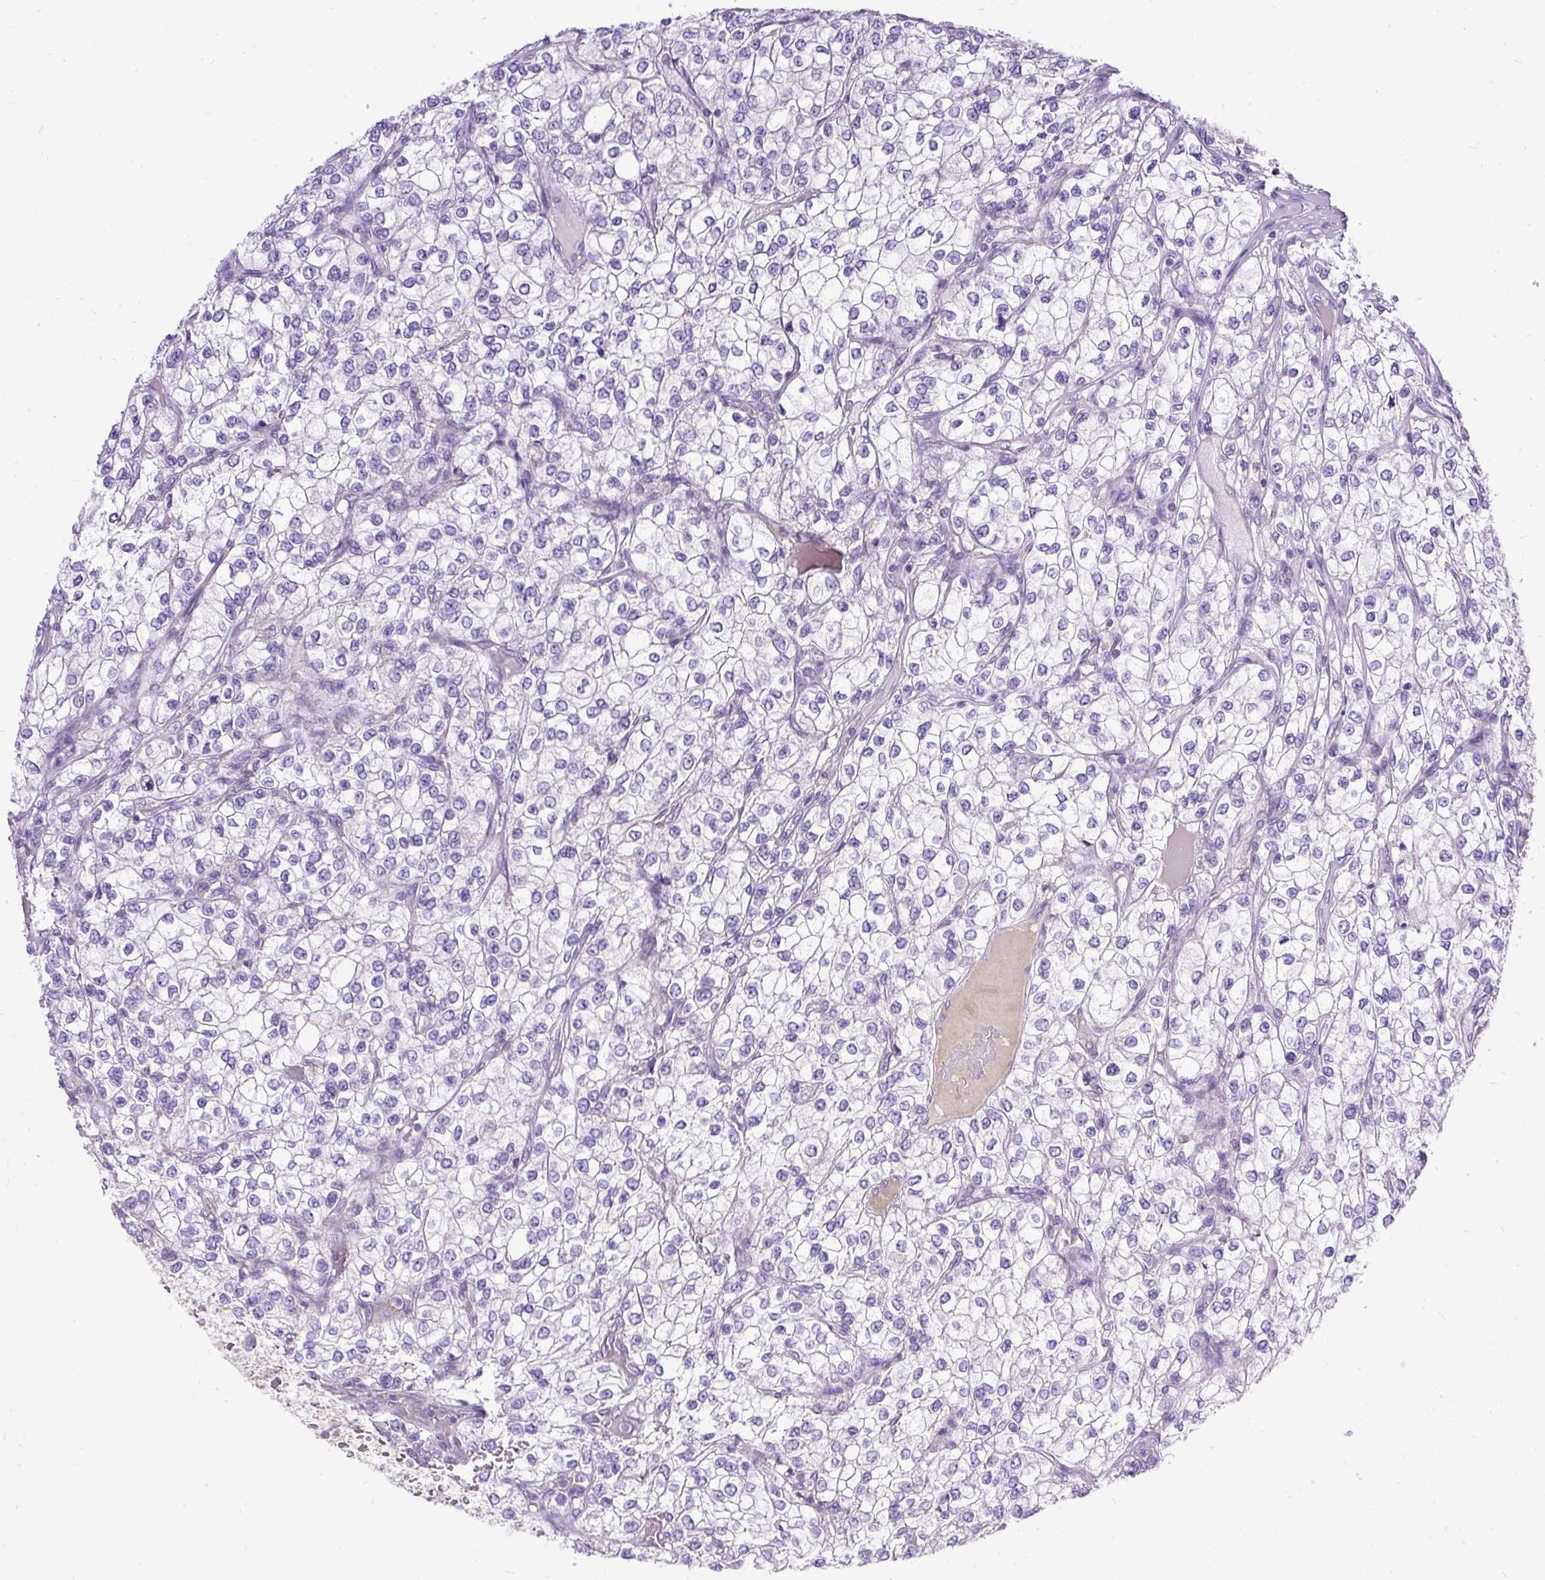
{"staining": {"intensity": "negative", "quantity": "none", "location": "none"}, "tissue": "renal cancer", "cell_type": "Tumor cells", "image_type": "cancer", "snomed": [{"axis": "morphology", "description": "Adenocarcinoma, NOS"}, {"axis": "topography", "description": "Kidney"}], "caption": "IHC histopathology image of neoplastic tissue: human renal cancer (adenocarcinoma) stained with DAB demonstrates no significant protein positivity in tumor cells. Nuclei are stained in blue.", "gene": "AMFR", "patient": {"sex": "male", "age": 80}}